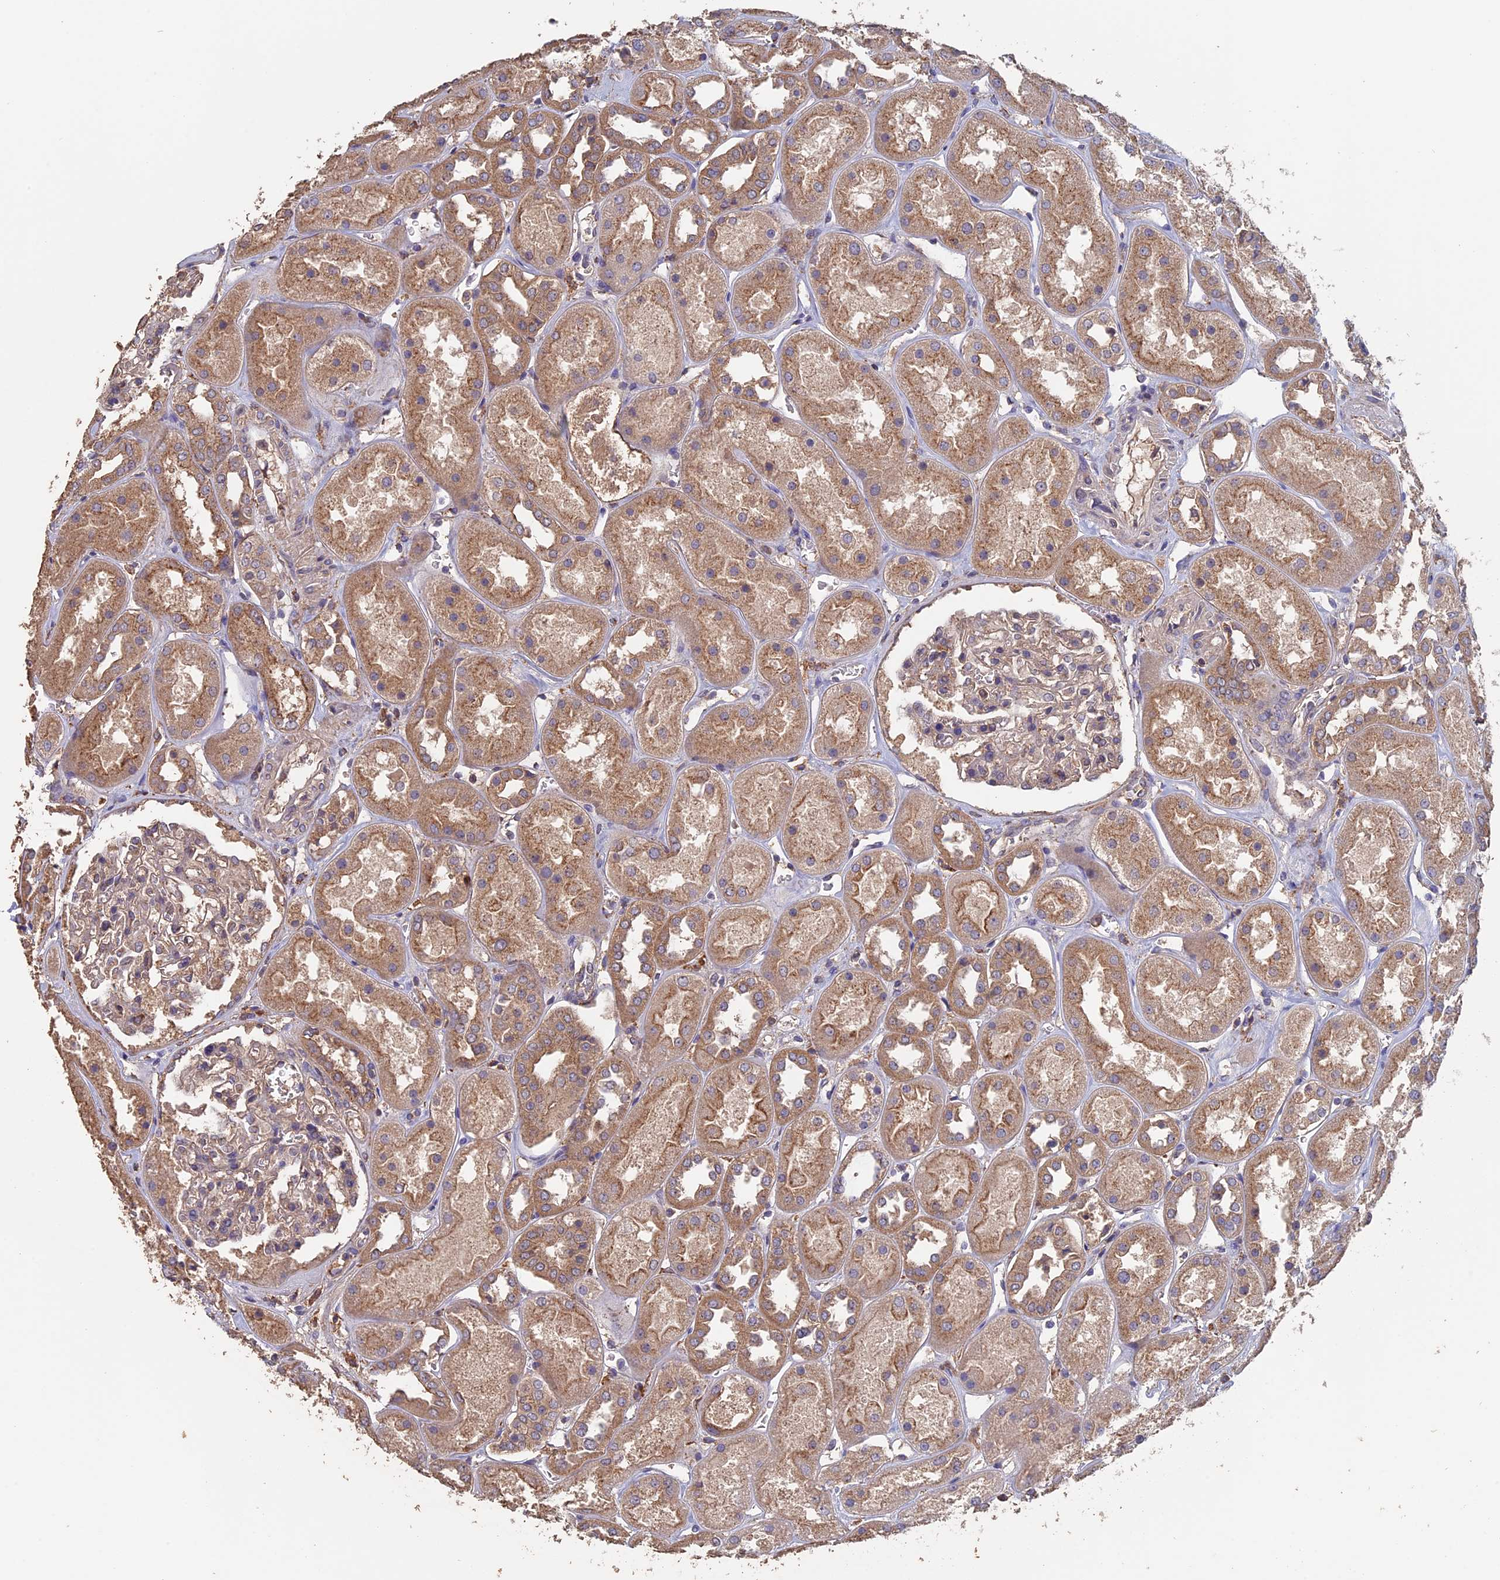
{"staining": {"intensity": "weak", "quantity": "25%-75%", "location": "cytoplasmic/membranous"}, "tissue": "kidney", "cell_type": "Cells in glomeruli", "image_type": "normal", "snomed": [{"axis": "morphology", "description": "Normal tissue, NOS"}, {"axis": "topography", "description": "Kidney"}], "caption": "This histopathology image demonstrates IHC staining of benign kidney, with low weak cytoplasmic/membranous positivity in about 25%-75% of cells in glomeruli.", "gene": "PIGQ", "patient": {"sex": "male", "age": 70}}